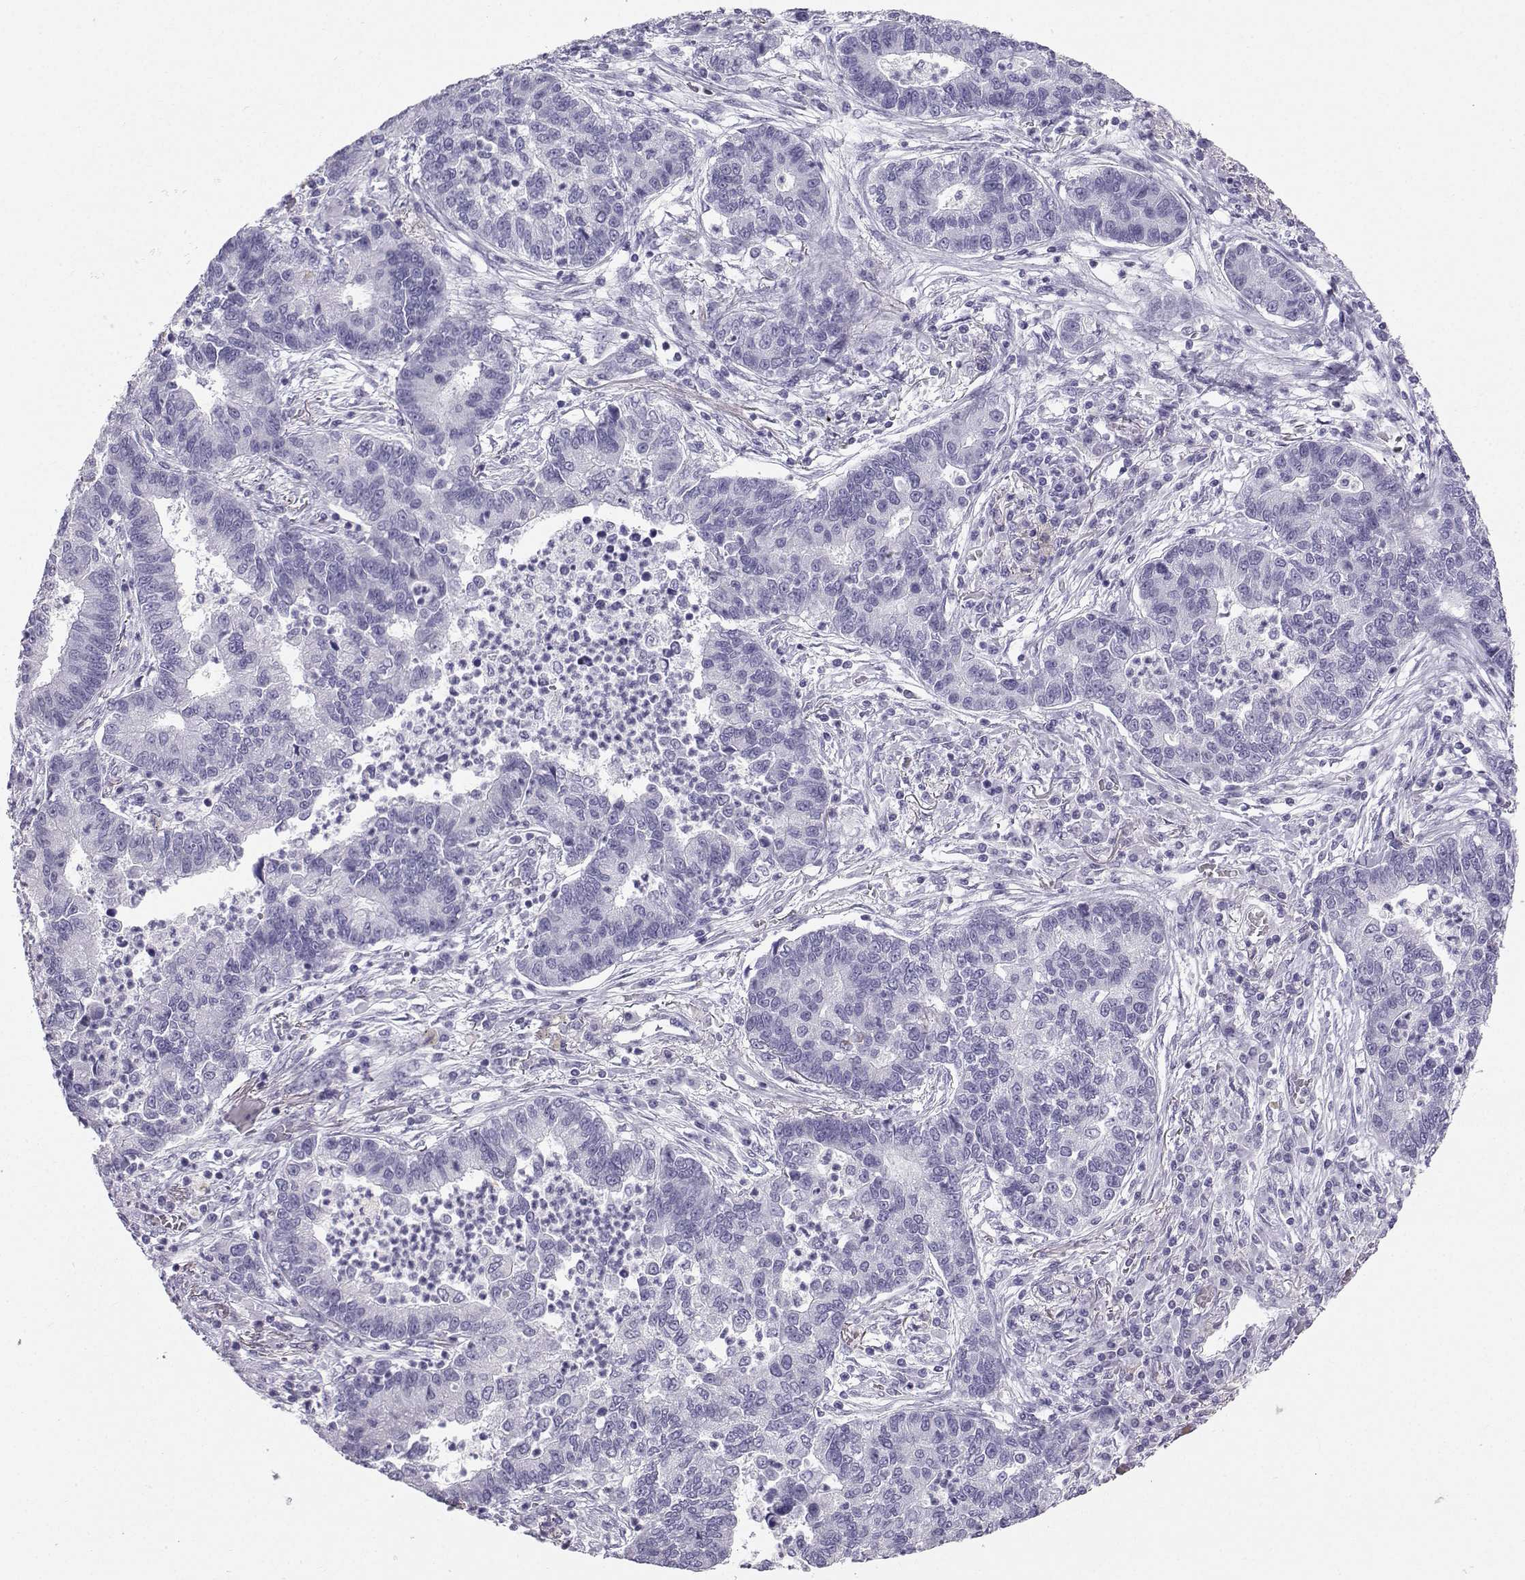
{"staining": {"intensity": "negative", "quantity": "none", "location": "none"}, "tissue": "lung cancer", "cell_type": "Tumor cells", "image_type": "cancer", "snomed": [{"axis": "morphology", "description": "Adenocarcinoma, NOS"}, {"axis": "topography", "description": "Lung"}], "caption": "Image shows no protein positivity in tumor cells of lung cancer tissue.", "gene": "IQCD", "patient": {"sex": "female", "age": 57}}